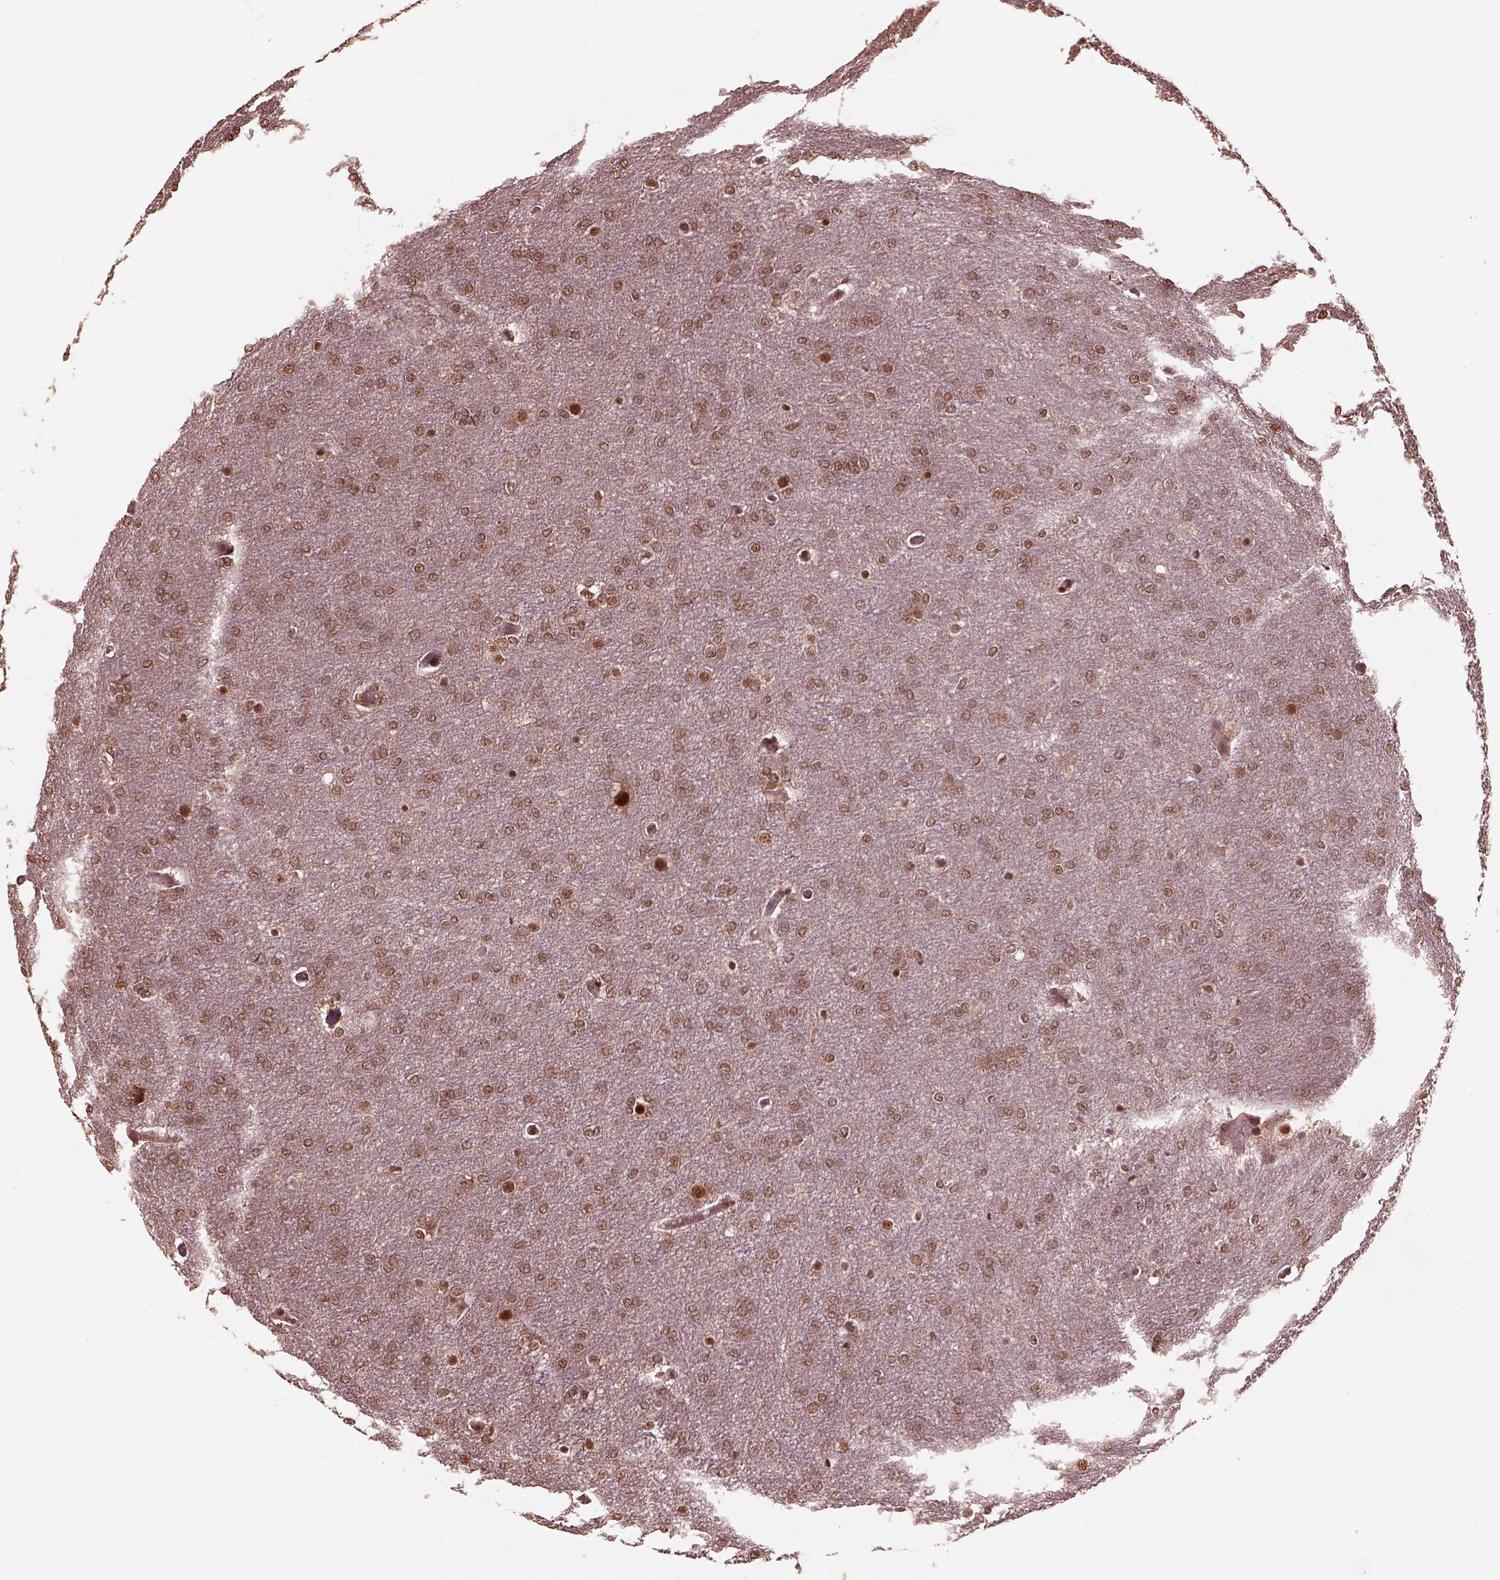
{"staining": {"intensity": "moderate", "quantity": ">75%", "location": "nuclear"}, "tissue": "glioma", "cell_type": "Tumor cells", "image_type": "cancer", "snomed": [{"axis": "morphology", "description": "Glioma, malignant, High grade"}, {"axis": "topography", "description": "Brain"}], "caption": "There is medium levels of moderate nuclear positivity in tumor cells of malignant high-grade glioma, as demonstrated by immunohistochemical staining (brown color).", "gene": "PSMC5", "patient": {"sex": "female", "age": 61}}